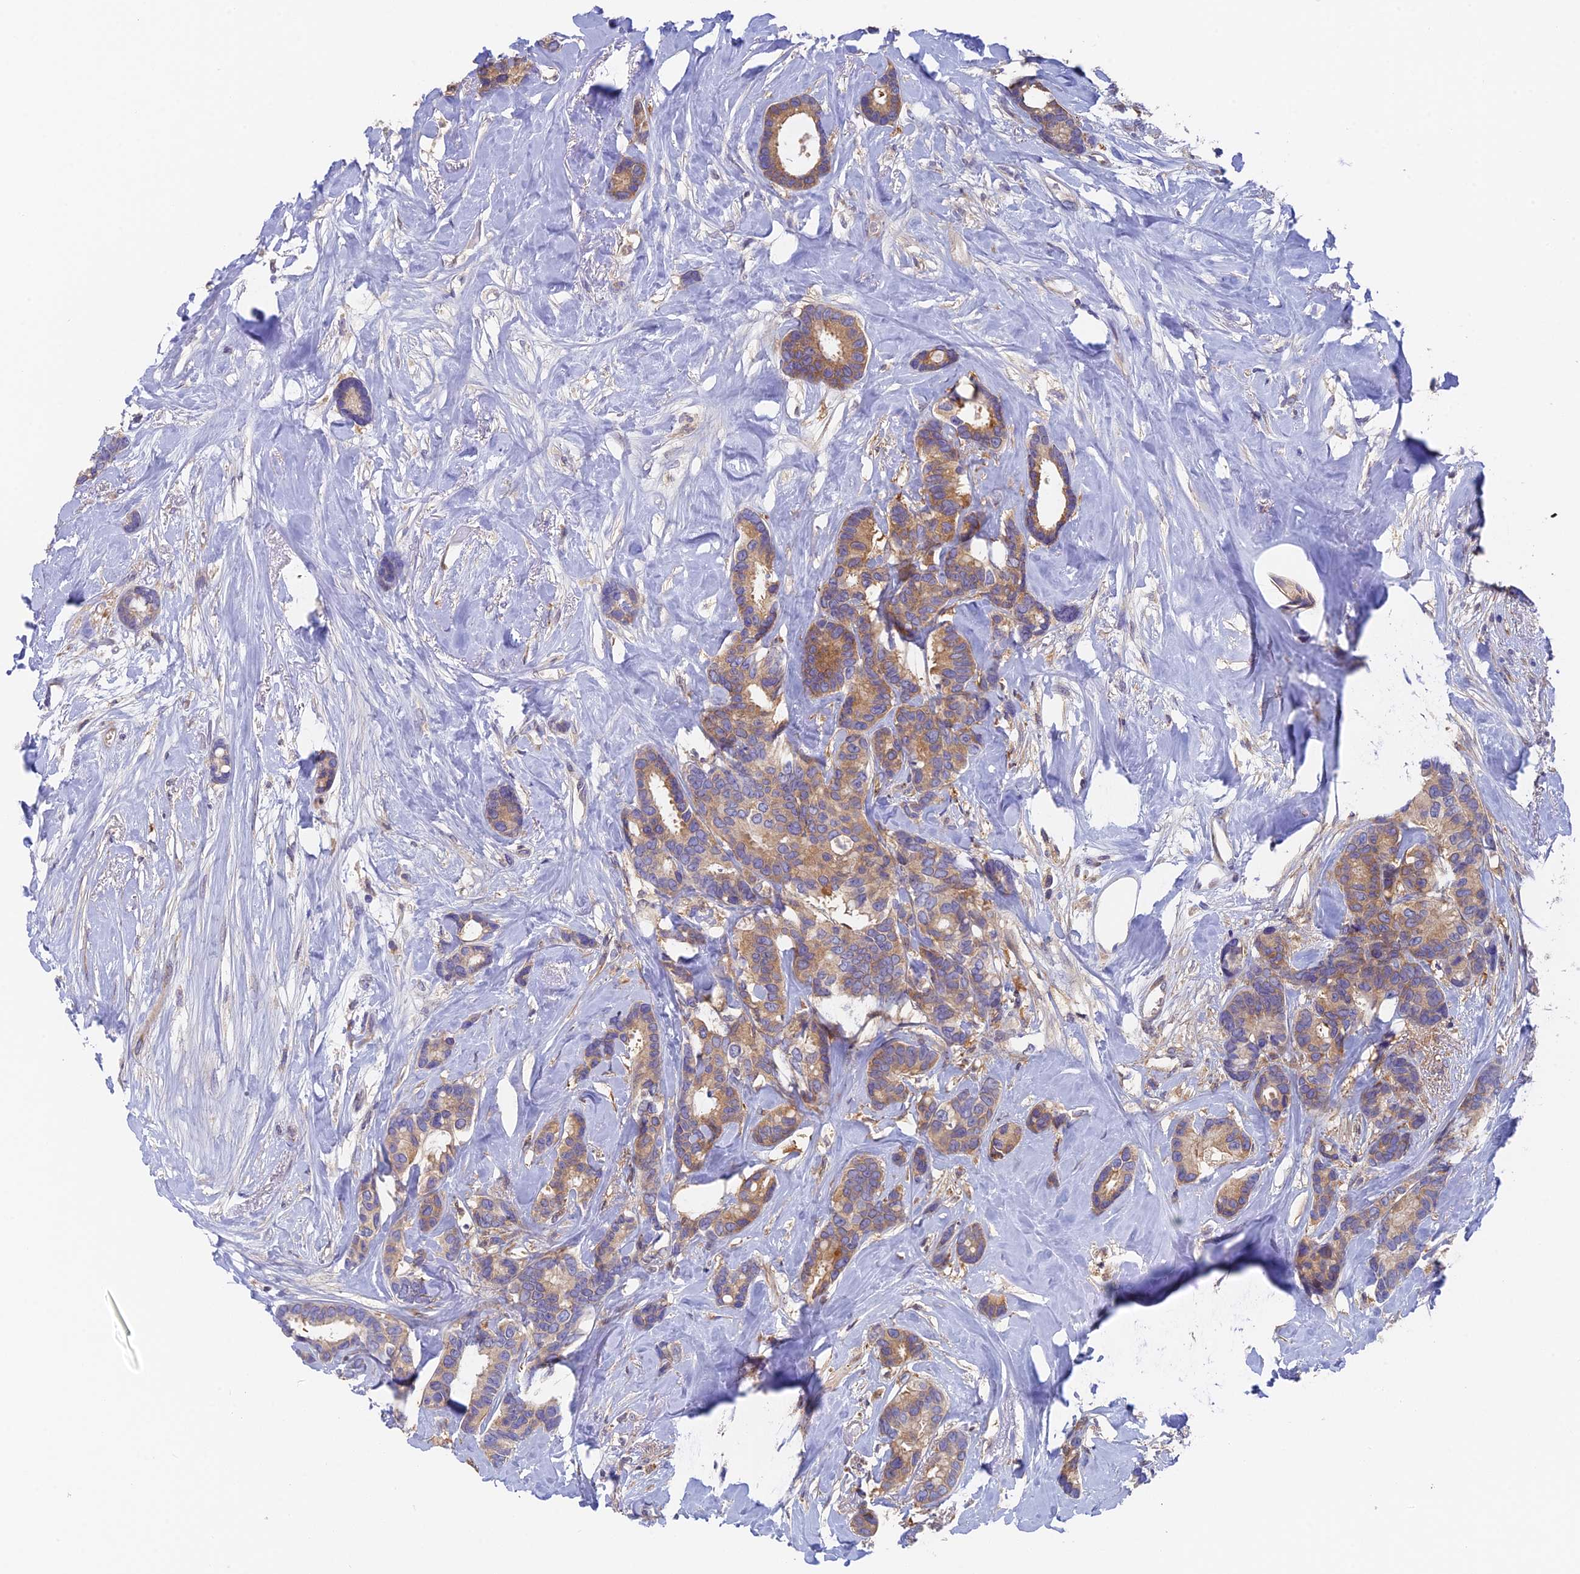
{"staining": {"intensity": "moderate", "quantity": "25%-75%", "location": "cytoplasmic/membranous"}, "tissue": "breast cancer", "cell_type": "Tumor cells", "image_type": "cancer", "snomed": [{"axis": "morphology", "description": "Duct carcinoma"}, {"axis": "topography", "description": "Breast"}], "caption": "Invasive ductal carcinoma (breast) stained with IHC shows moderate cytoplasmic/membranous positivity in approximately 25%-75% of tumor cells.", "gene": "IPO5", "patient": {"sex": "female", "age": 87}}